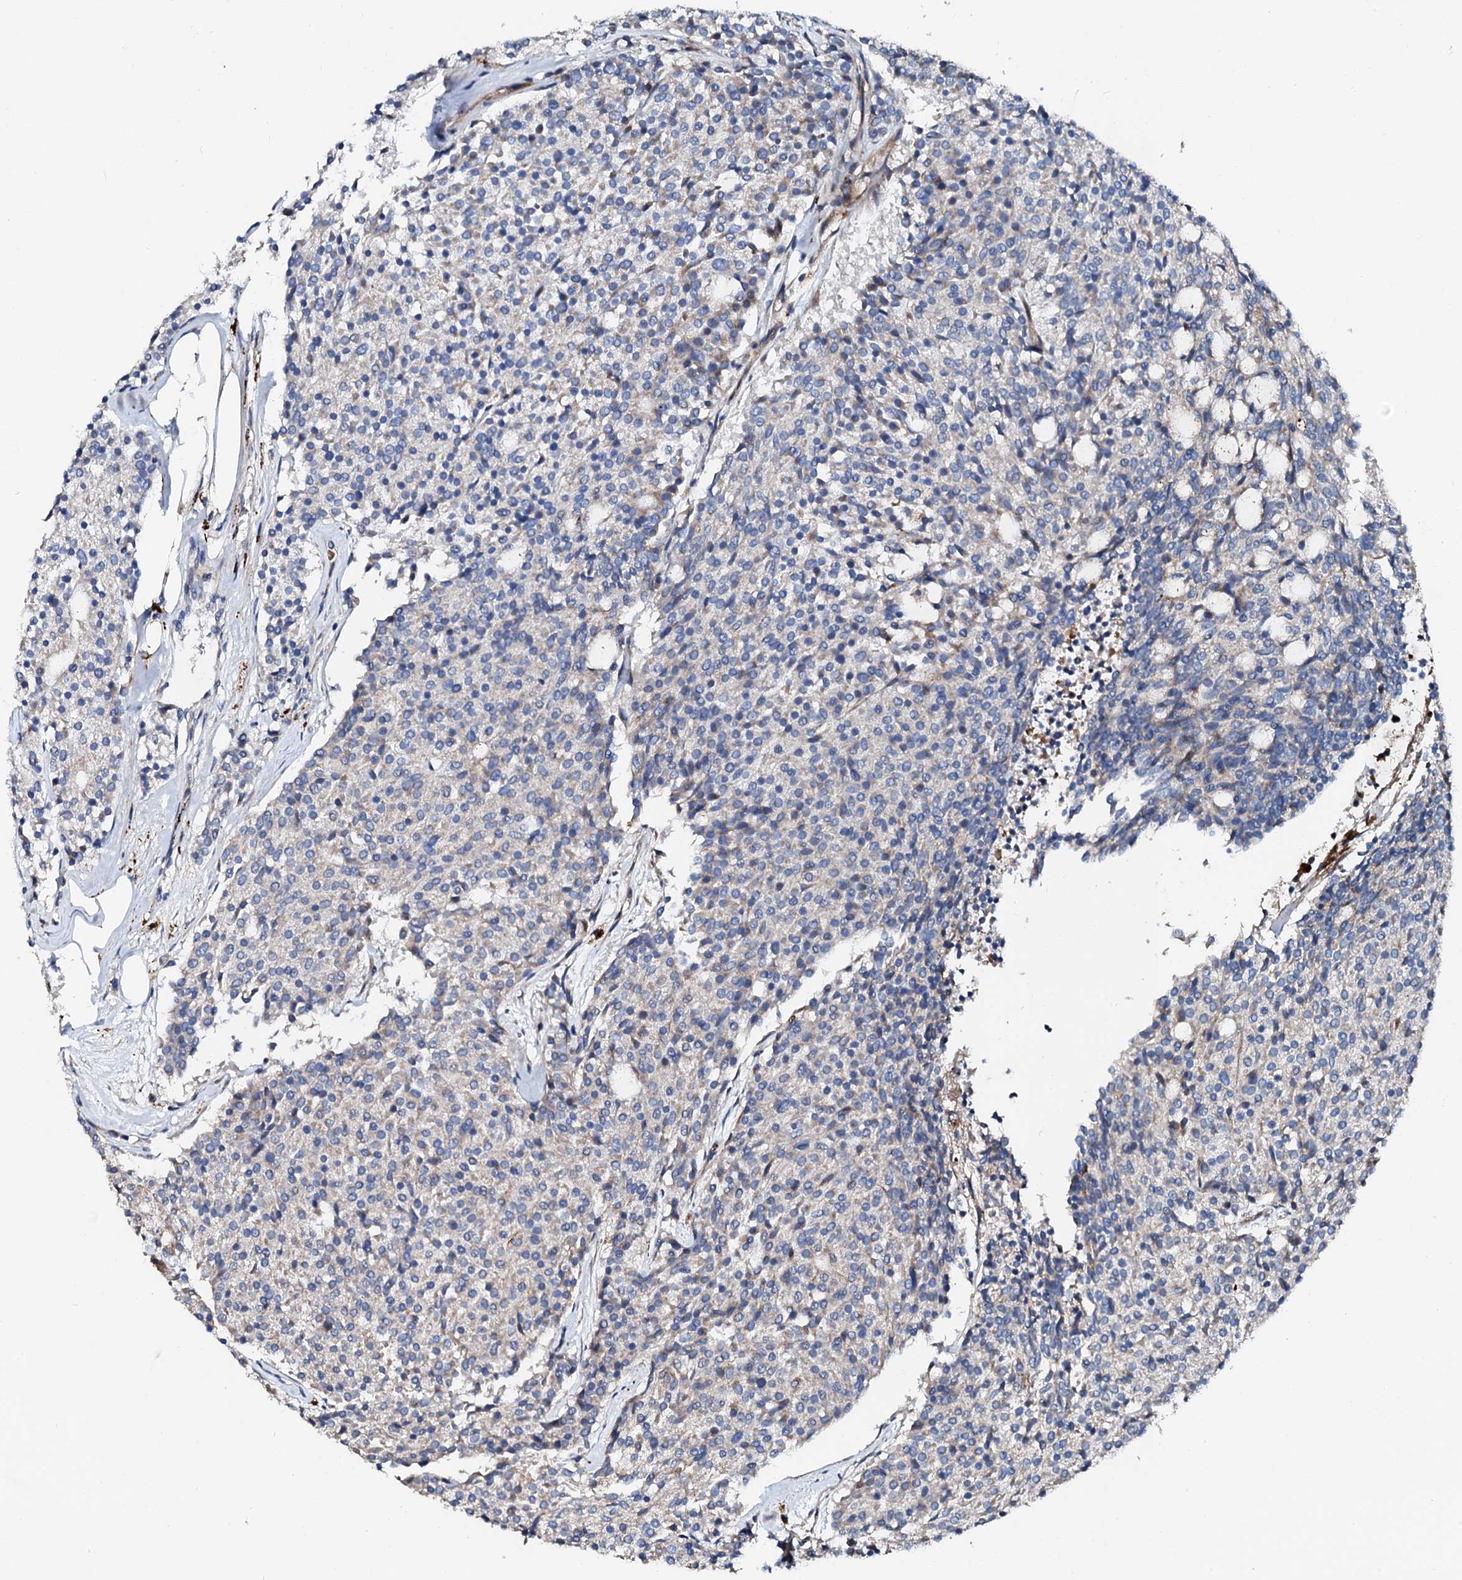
{"staining": {"intensity": "negative", "quantity": "none", "location": "none"}, "tissue": "carcinoid", "cell_type": "Tumor cells", "image_type": "cancer", "snomed": [{"axis": "morphology", "description": "Carcinoid, malignant, NOS"}, {"axis": "topography", "description": "Pancreas"}], "caption": "DAB immunohistochemical staining of human carcinoid demonstrates no significant expression in tumor cells. Brightfield microscopy of IHC stained with DAB (brown) and hematoxylin (blue), captured at high magnification.", "gene": "SLC10A7", "patient": {"sex": "female", "age": 54}}